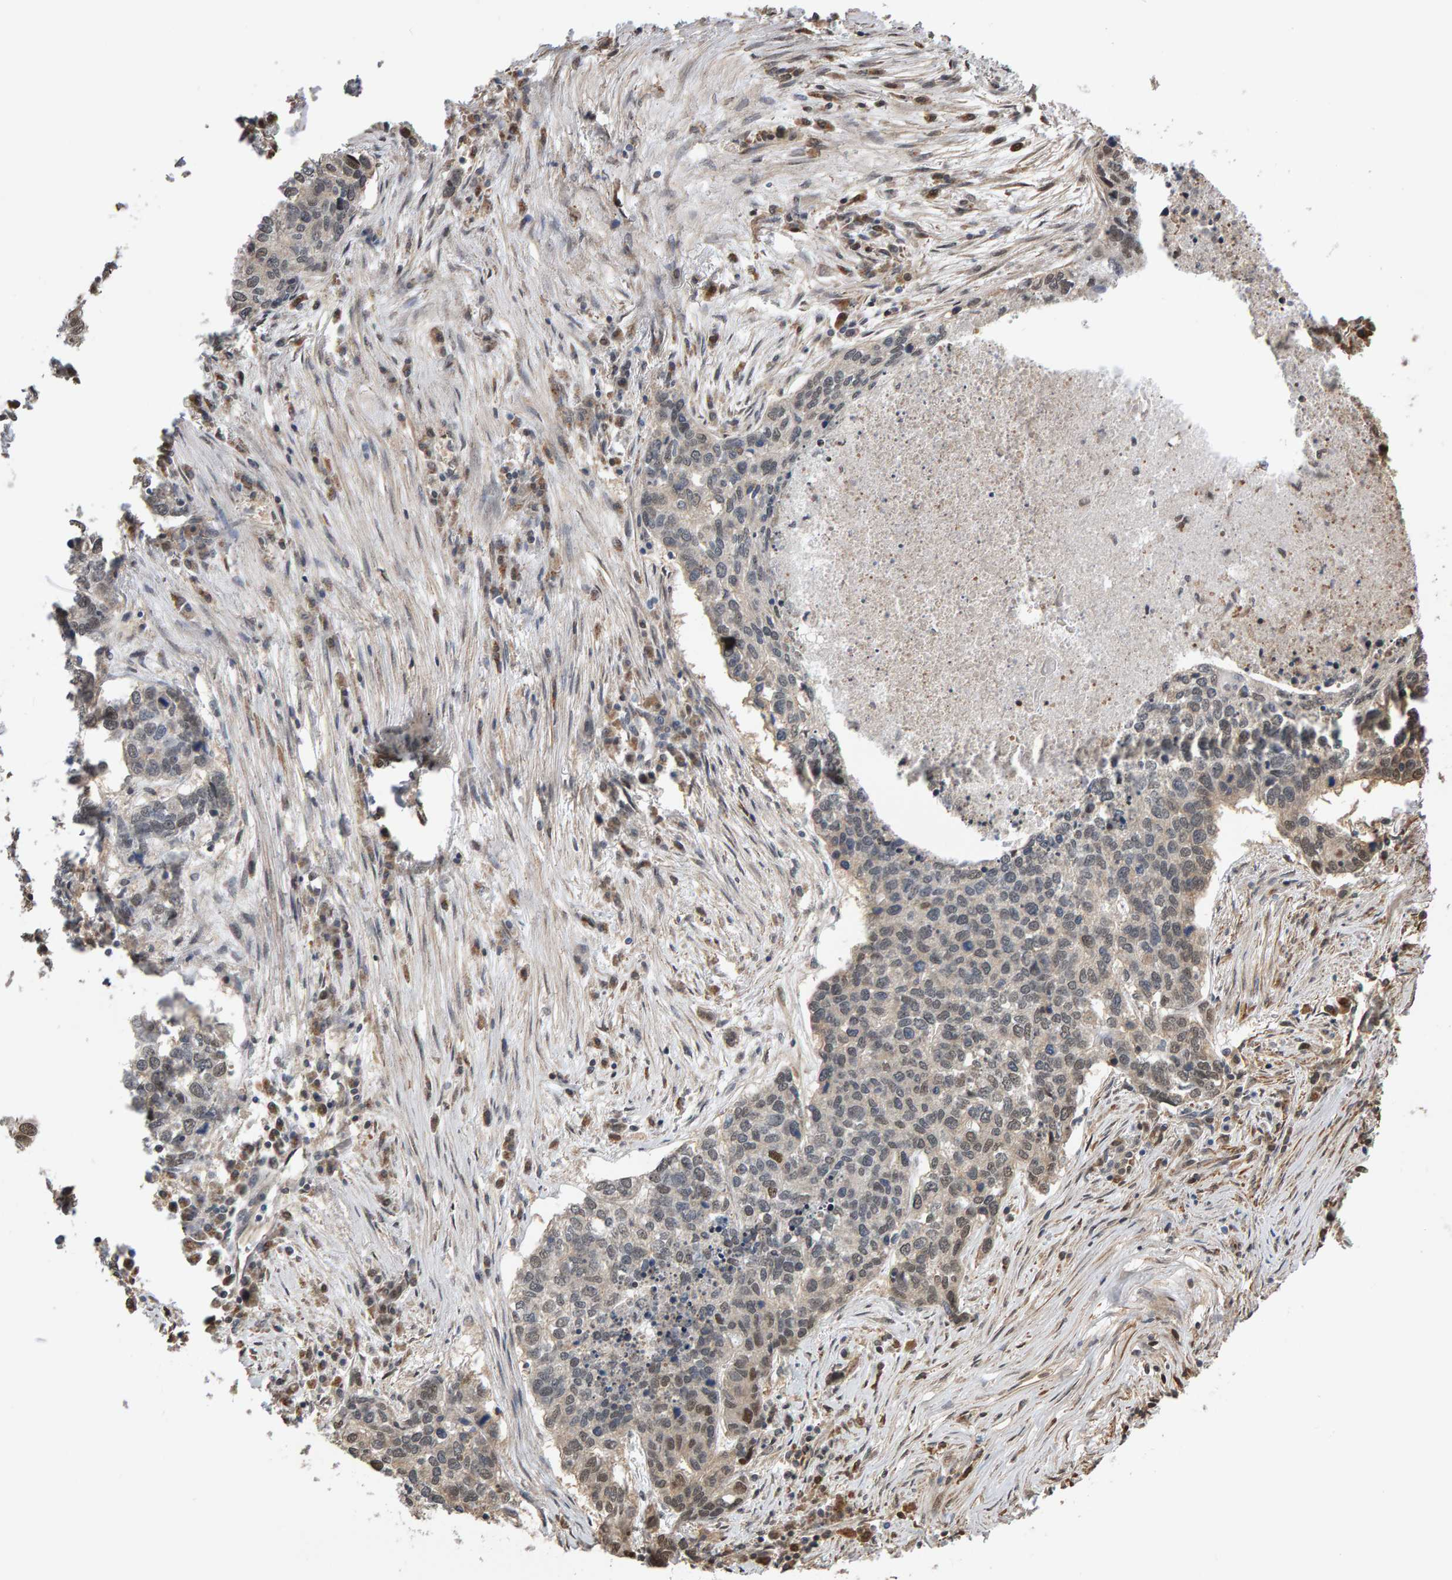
{"staining": {"intensity": "weak", "quantity": "25%-75%", "location": "nuclear"}, "tissue": "lung cancer", "cell_type": "Tumor cells", "image_type": "cancer", "snomed": [{"axis": "morphology", "description": "Squamous cell carcinoma, NOS"}, {"axis": "topography", "description": "Lung"}], "caption": "Squamous cell carcinoma (lung) stained with IHC exhibits weak nuclear expression in approximately 25%-75% of tumor cells. The protein is shown in brown color, while the nuclei are stained blue.", "gene": "COASY", "patient": {"sex": "female", "age": 63}}